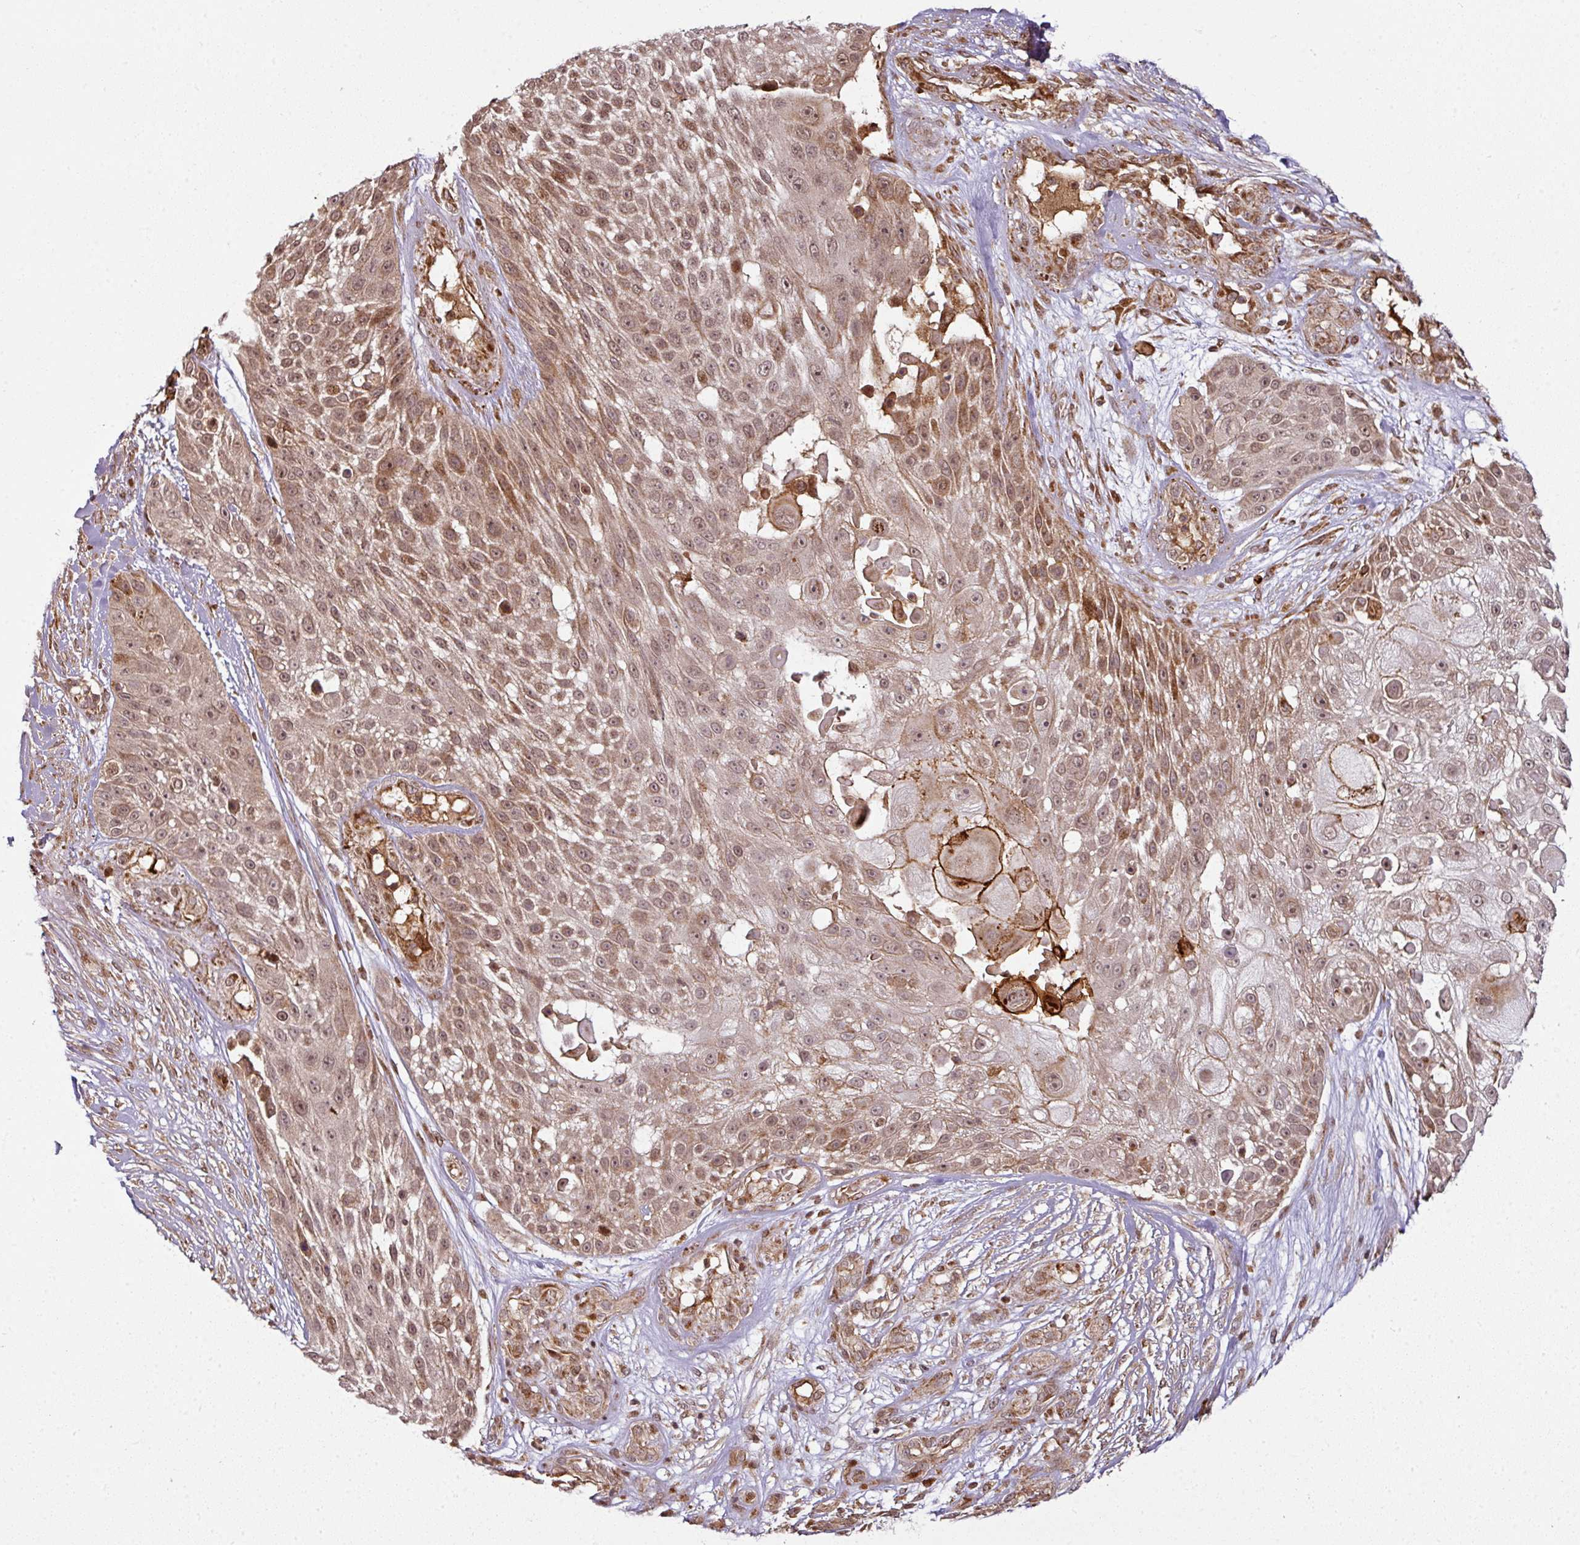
{"staining": {"intensity": "moderate", "quantity": ">75%", "location": "nuclear"}, "tissue": "skin cancer", "cell_type": "Tumor cells", "image_type": "cancer", "snomed": [{"axis": "morphology", "description": "Squamous cell carcinoma, NOS"}, {"axis": "topography", "description": "Skin"}], "caption": "This image demonstrates skin cancer stained with IHC to label a protein in brown. The nuclear of tumor cells show moderate positivity for the protein. Nuclei are counter-stained blue.", "gene": "ATAT1", "patient": {"sex": "female", "age": 86}}